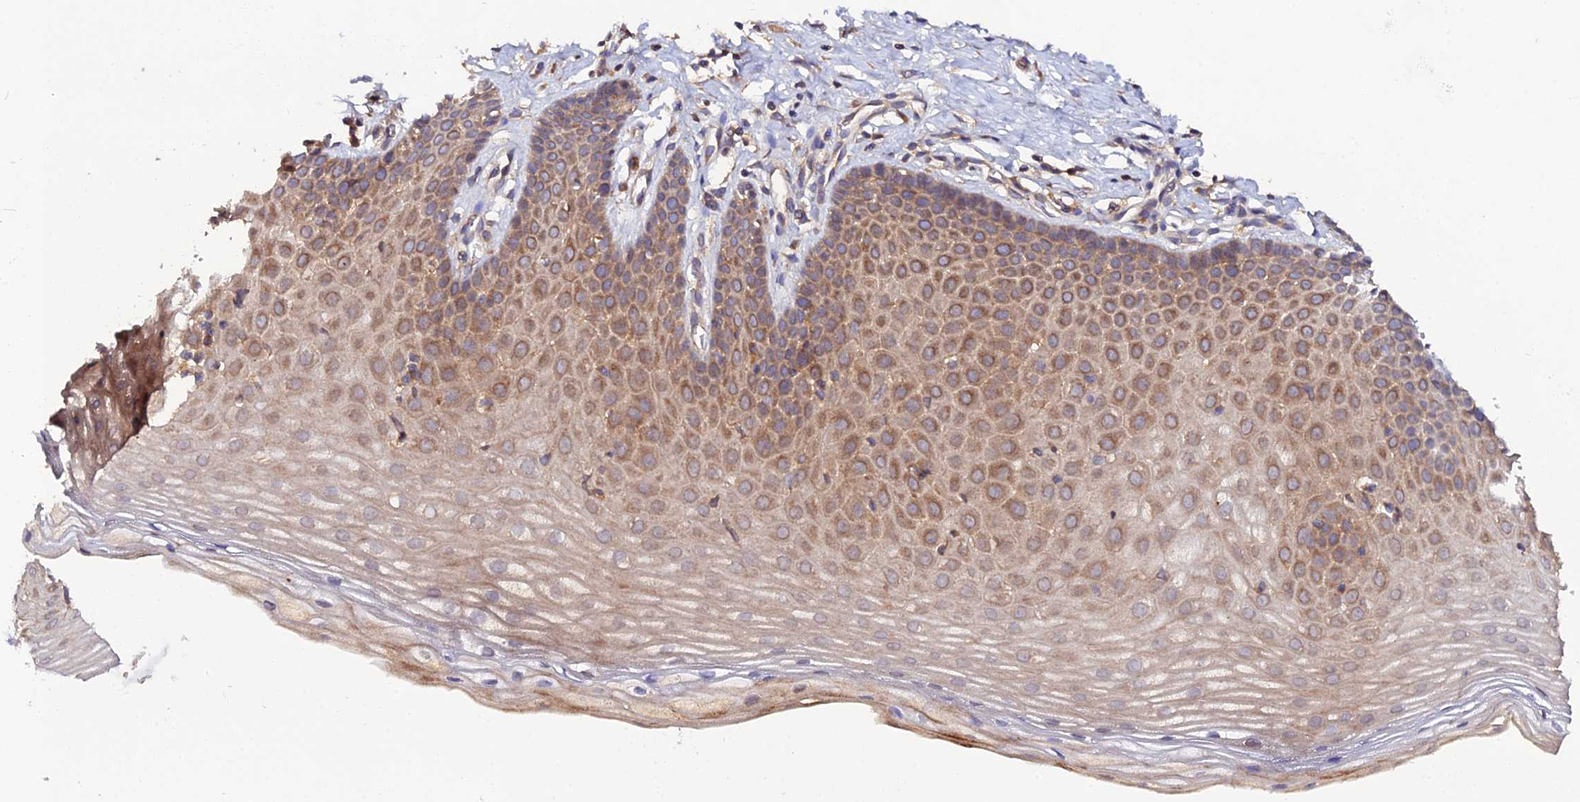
{"staining": {"intensity": "moderate", "quantity": ">75%", "location": "cytoplasmic/membranous"}, "tissue": "cervix", "cell_type": "Squamous epithelial cells", "image_type": "normal", "snomed": [{"axis": "morphology", "description": "Normal tissue, NOS"}, {"axis": "topography", "description": "Cervix"}], "caption": "Immunohistochemical staining of normal cervix demonstrates moderate cytoplasmic/membranous protein positivity in about >75% of squamous epithelial cells.", "gene": "TRIM26", "patient": {"sex": "female", "age": 36}}